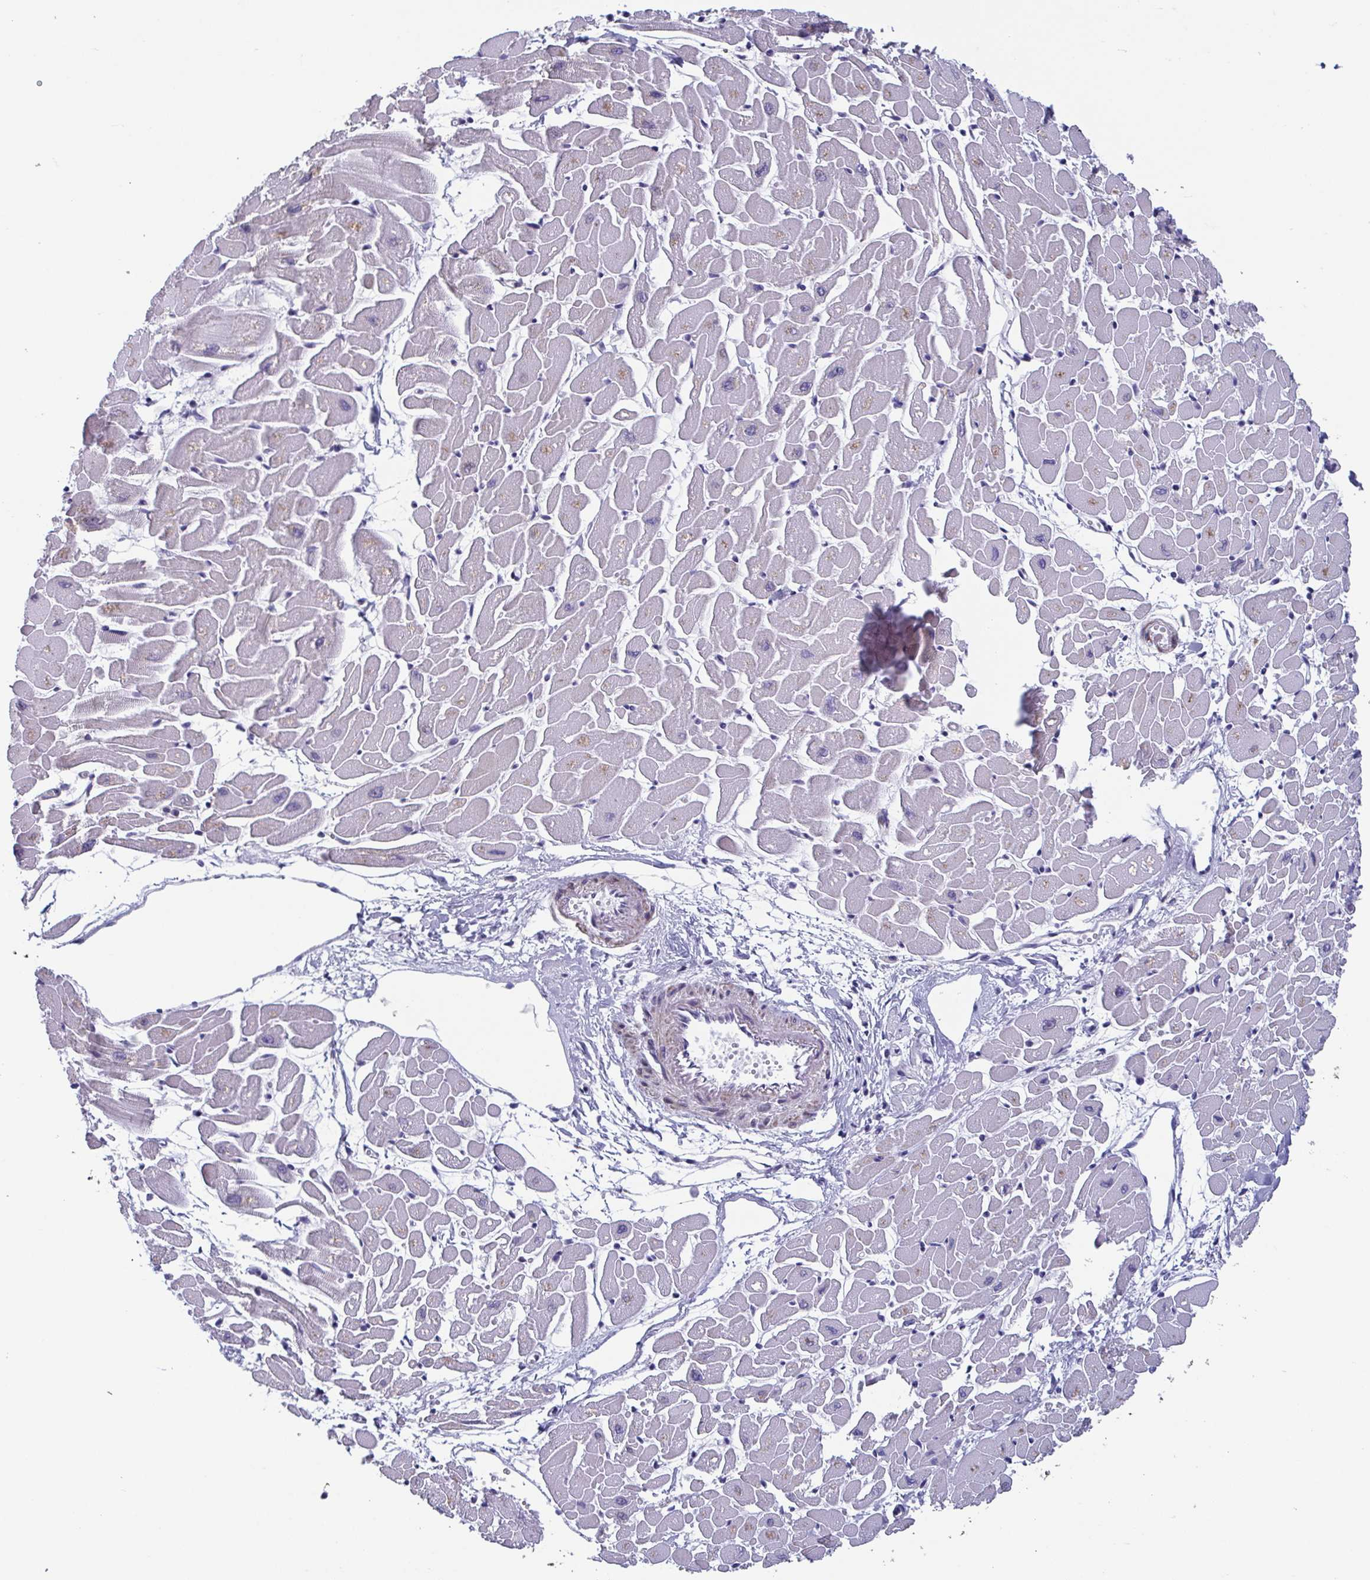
{"staining": {"intensity": "negative", "quantity": "none", "location": "none"}, "tissue": "heart muscle", "cell_type": "Cardiomyocytes", "image_type": "normal", "snomed": [{"axis": "morphology", "description": "Normal tissue, NOS"}, {"axis": "topography", "description": "Heart"}], "caption": "DAB immunohistochemical staining of normal human heart muscle demonstrates no significant expression in cardiomyocytes.", "gene": "TMEM92", "patient": {"sex": "male", "age": 57}}